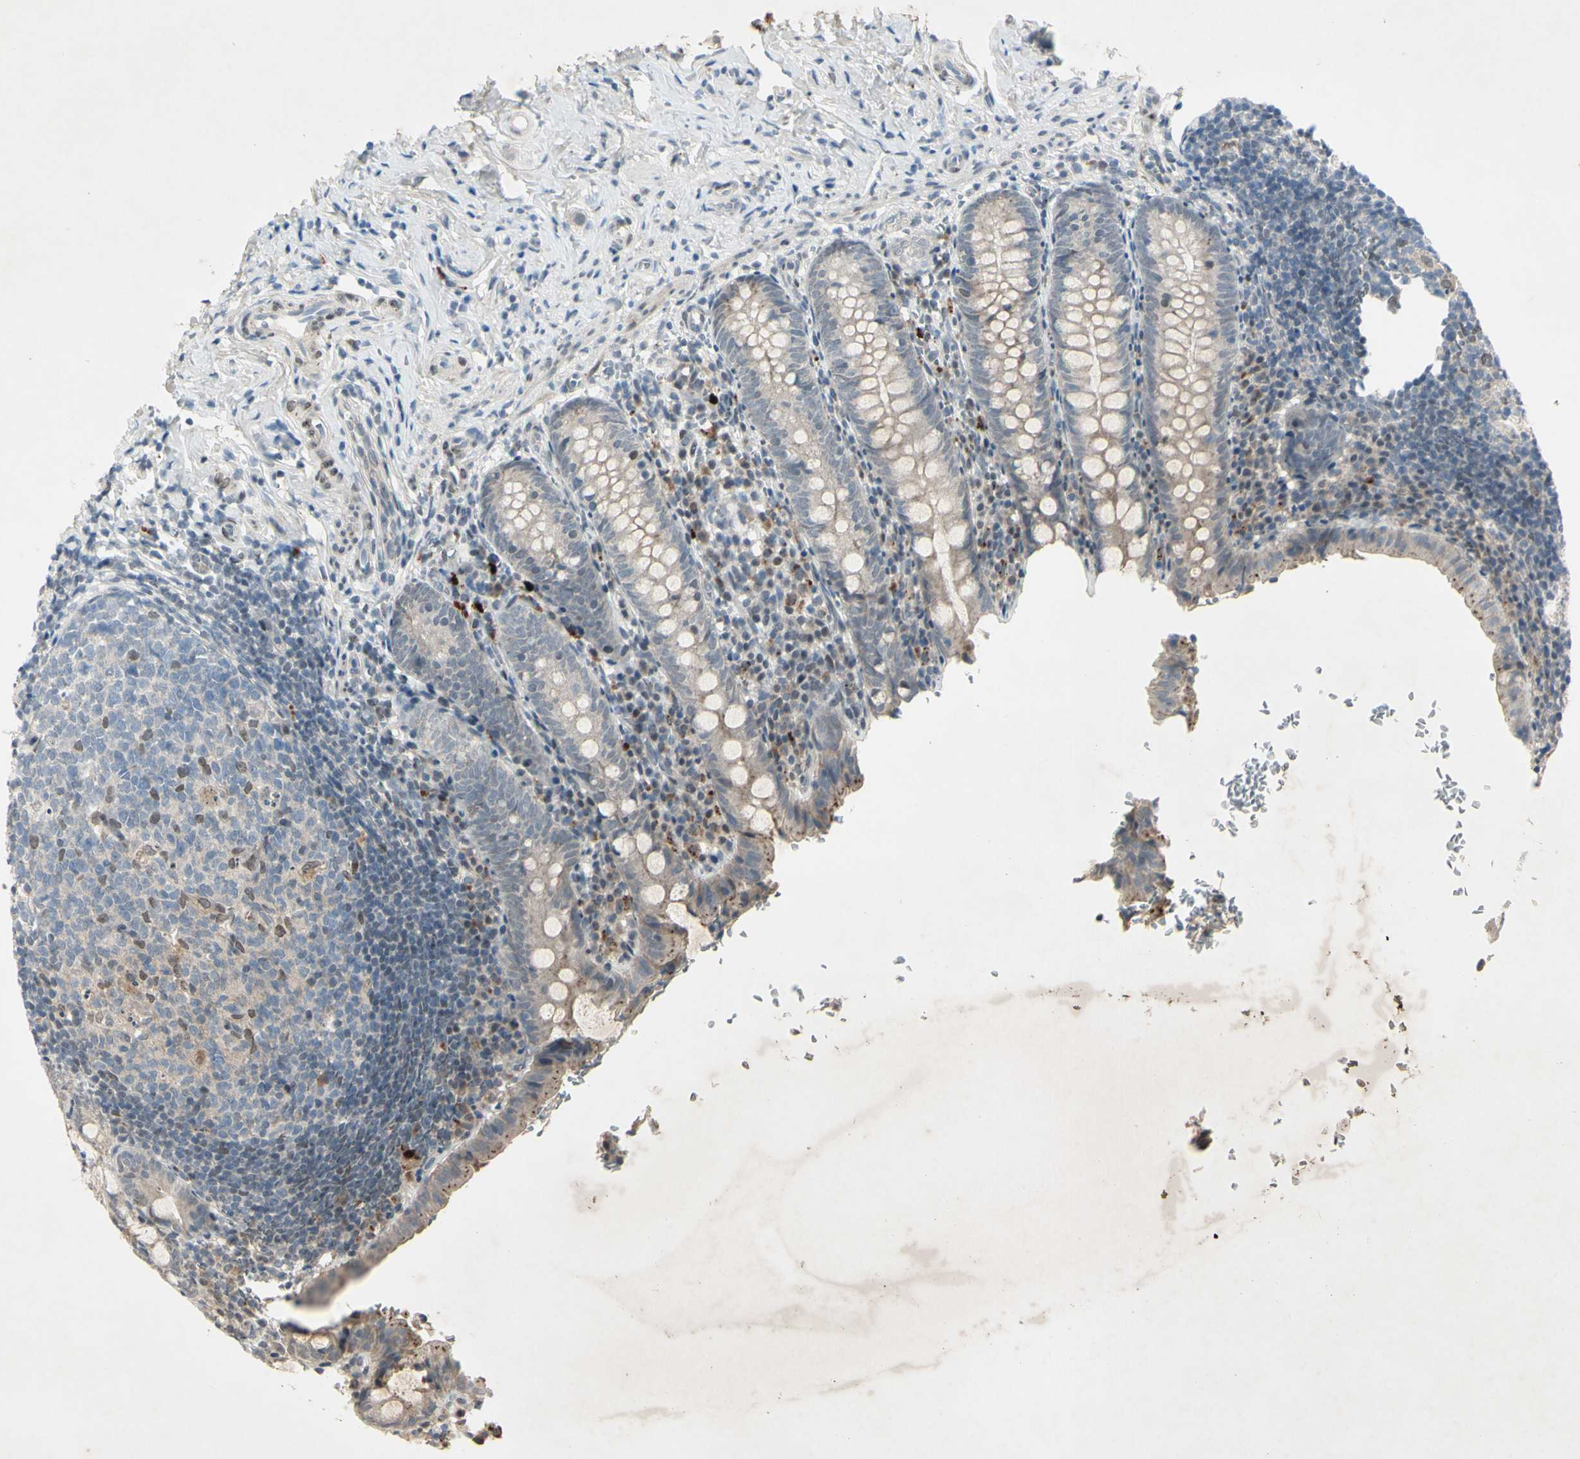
{"staining": {"intensity": "weak", "quantity": ">75%", "location": "cytoplasmic/membranous"}, "tissue": "appendix", "cell_type": "Glandular cells", "image_type": "normal", "snomed": [{"axis": "morphology", "description": "Normal tissue, NOS"}, {"axis": "topography", "description": "Appendix"}], "caption": "High-power microscopy captured an IHC photomicrograph of benign appendix, revealing weak cytoplasmic/membranous expression in approximately >75% of glandular cells. Using DAB (3,3'-diaminobenzidine) (brown) and hematoxylin (blue) stains, captured at high magnification using brightfield microscopy.", "gene": "FGFR2", "patient": {"sex": "female", "age": 10}}